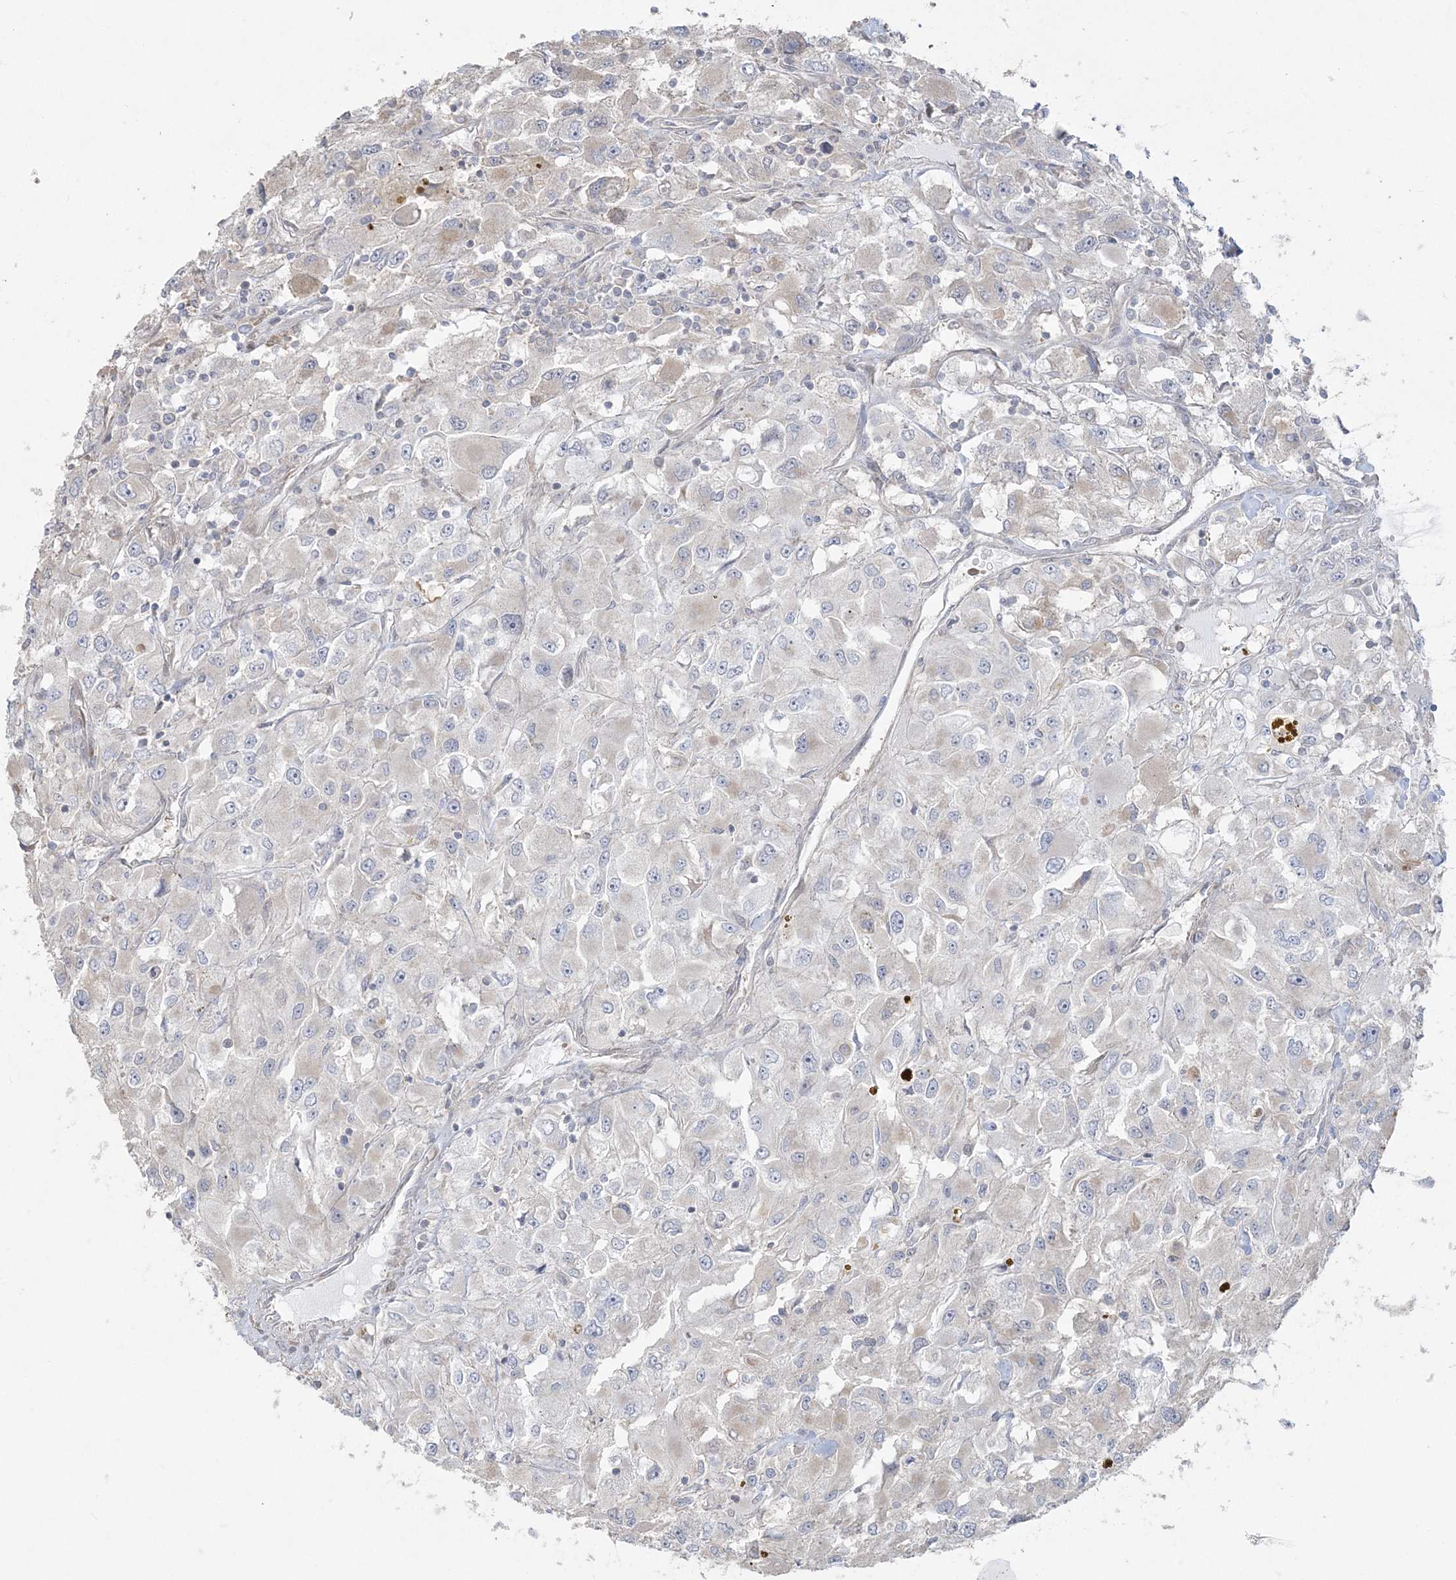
{"staining": {"intensity": "weak", "quantity": "25%-75%", "location": "cytoplasmic/membranous"}, "tissue": "renal cancer", "cell_type": "Tumor cells", "image_type": "cancer", "snomed": [{"axis": "morphology", "description": "Adenocarcinoma, NOS"}, {"axis": "topography", "description": "Kidney"}], "caption": "A high-resolution photomicrograph shows immunohistochemistry staining of renal adenocarcinoma, which exhibits weak cytoplasmic/membranous positivity in about 25%-75% of tumor cells.", "gene": "ZC3H6", "patient": {"sex": "female", "age": 52}}